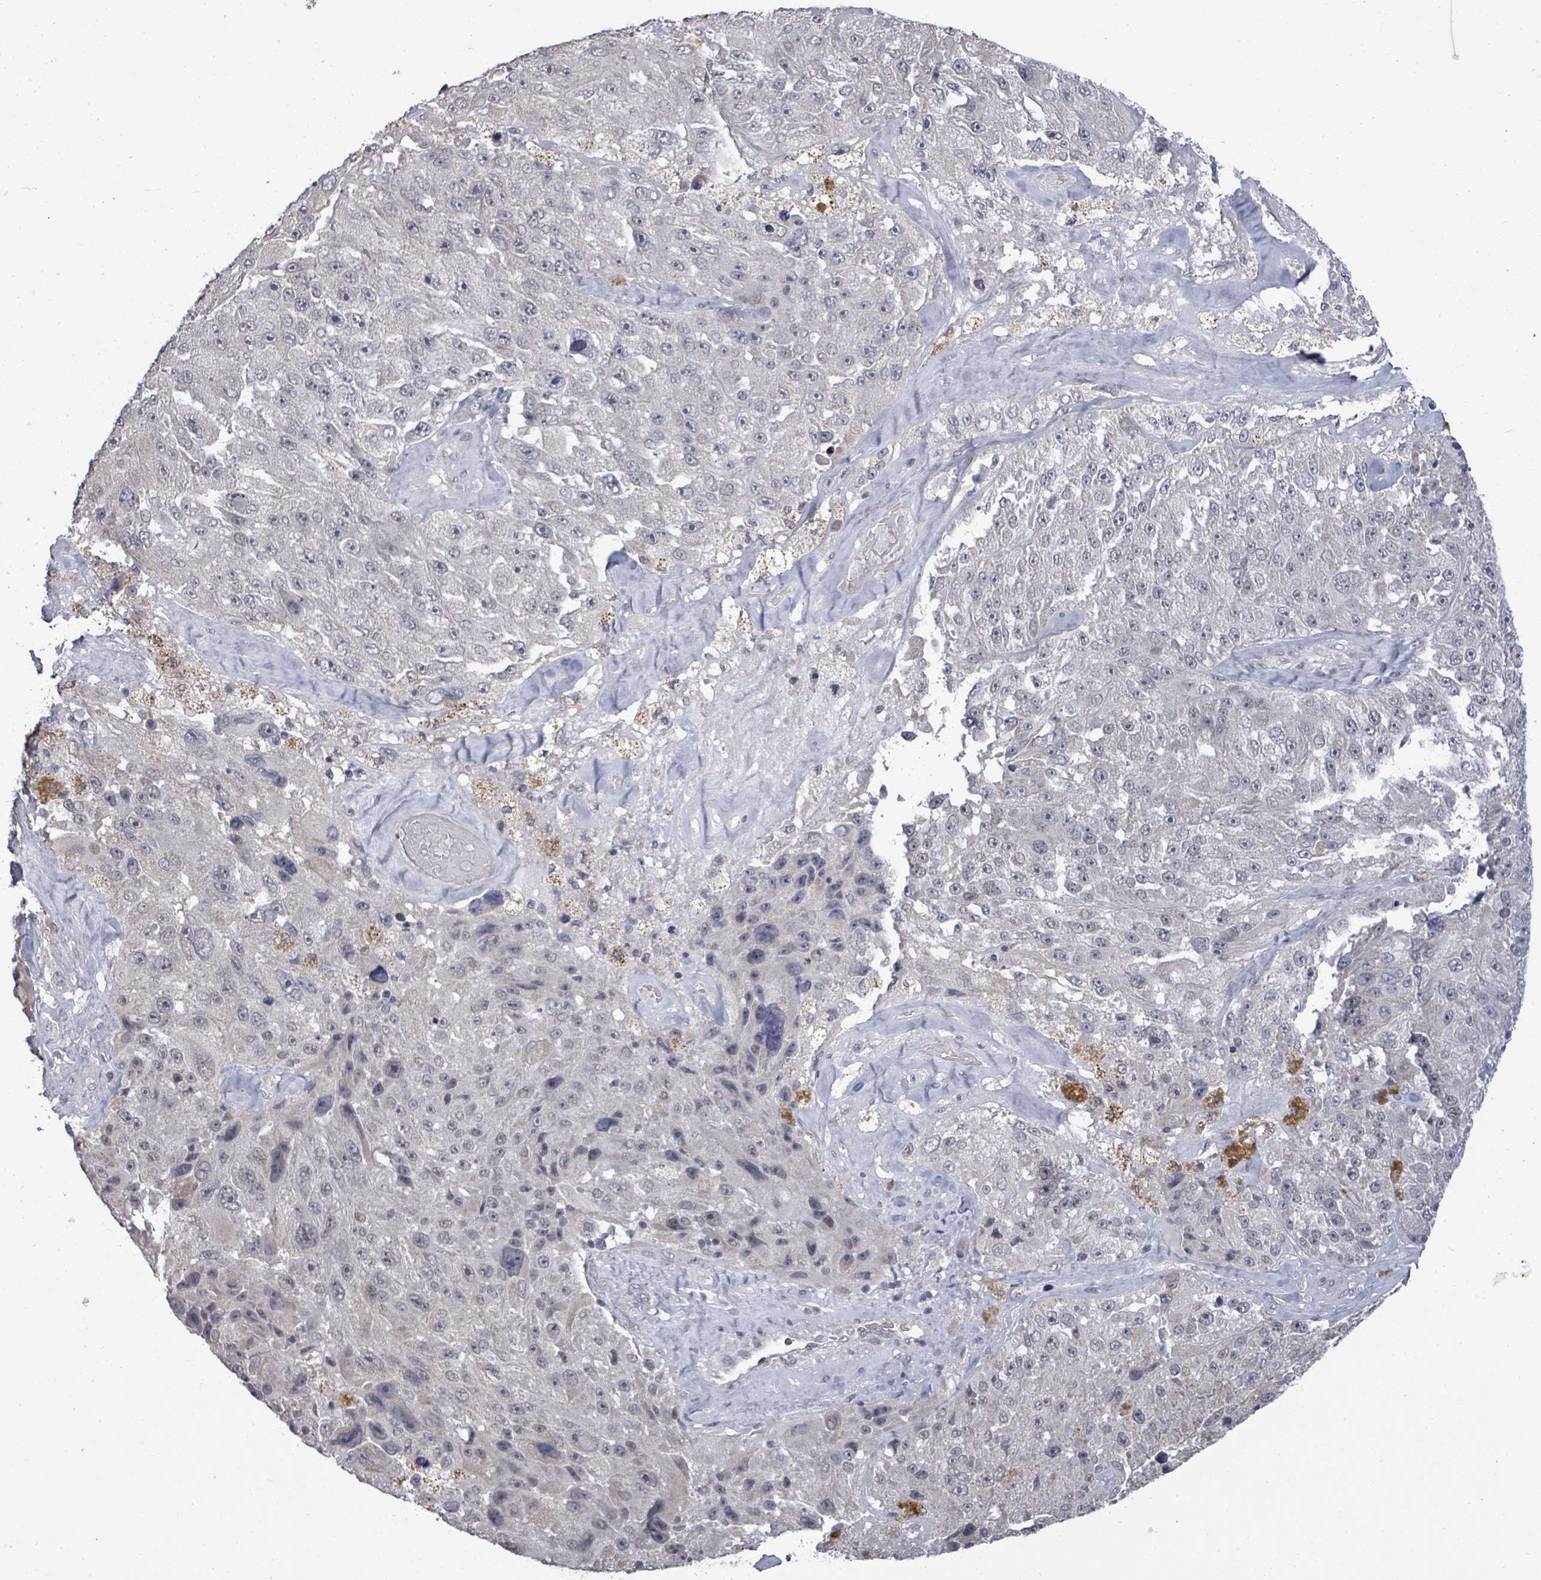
{"staining": {"intensity": "negative", "quantity": "none", "location": "none"}, "tissue": "melanoma", "cell_type": "Tumor cells", "image_type": "cancer", "snomed": [{"axis": "morphology", "description": "Malignant melanoma, Metastatic site"}, {"axis": "topography", "description": "Lymph node"}], "caption": "A high-resolution photomicrograph shows immunohistochemistry staining of melanoma, which demonstrates no significant staining in tumor cells. The staining is performed using DAB brown chromogen with nuclei counter-stained in using hematoxylin.", "gene": "ASB12", "patient": {"sex": "male", "age": 62}}